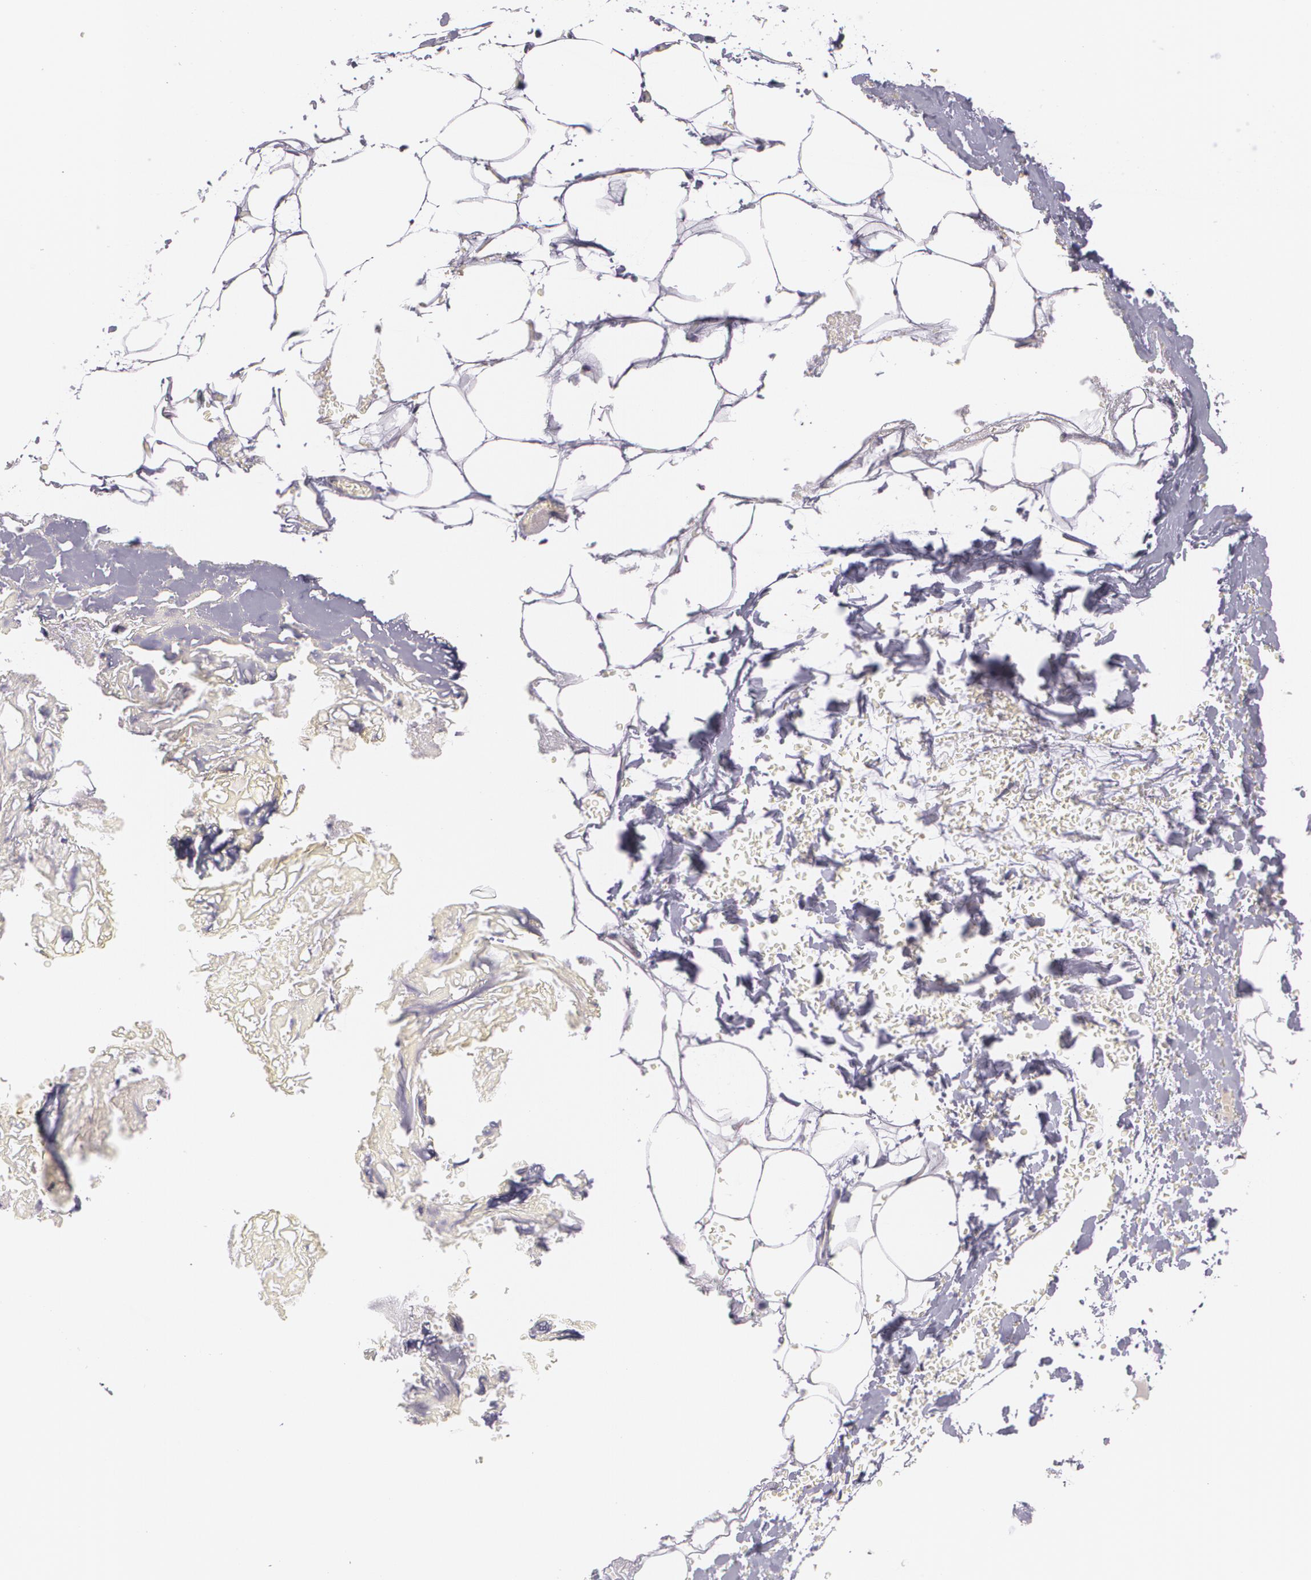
{"staining": {"intensity": "negative", "quantity": "none", "location": "none"}, "tissue": "breast", "cell_type": "Adipocytes", "image_type": "normal", "snomed": [{"axis": "morphology", "description": "Normal tissue, NOS"}, {"axis": "topography", "description": "Breast"}], "caption": "This is an immunohistochemistry micrograph of unremarkable breast. There is no positivity in adipocytes.", "gene": "ALX1", "patient": {"sex": "female", "age": 75}}